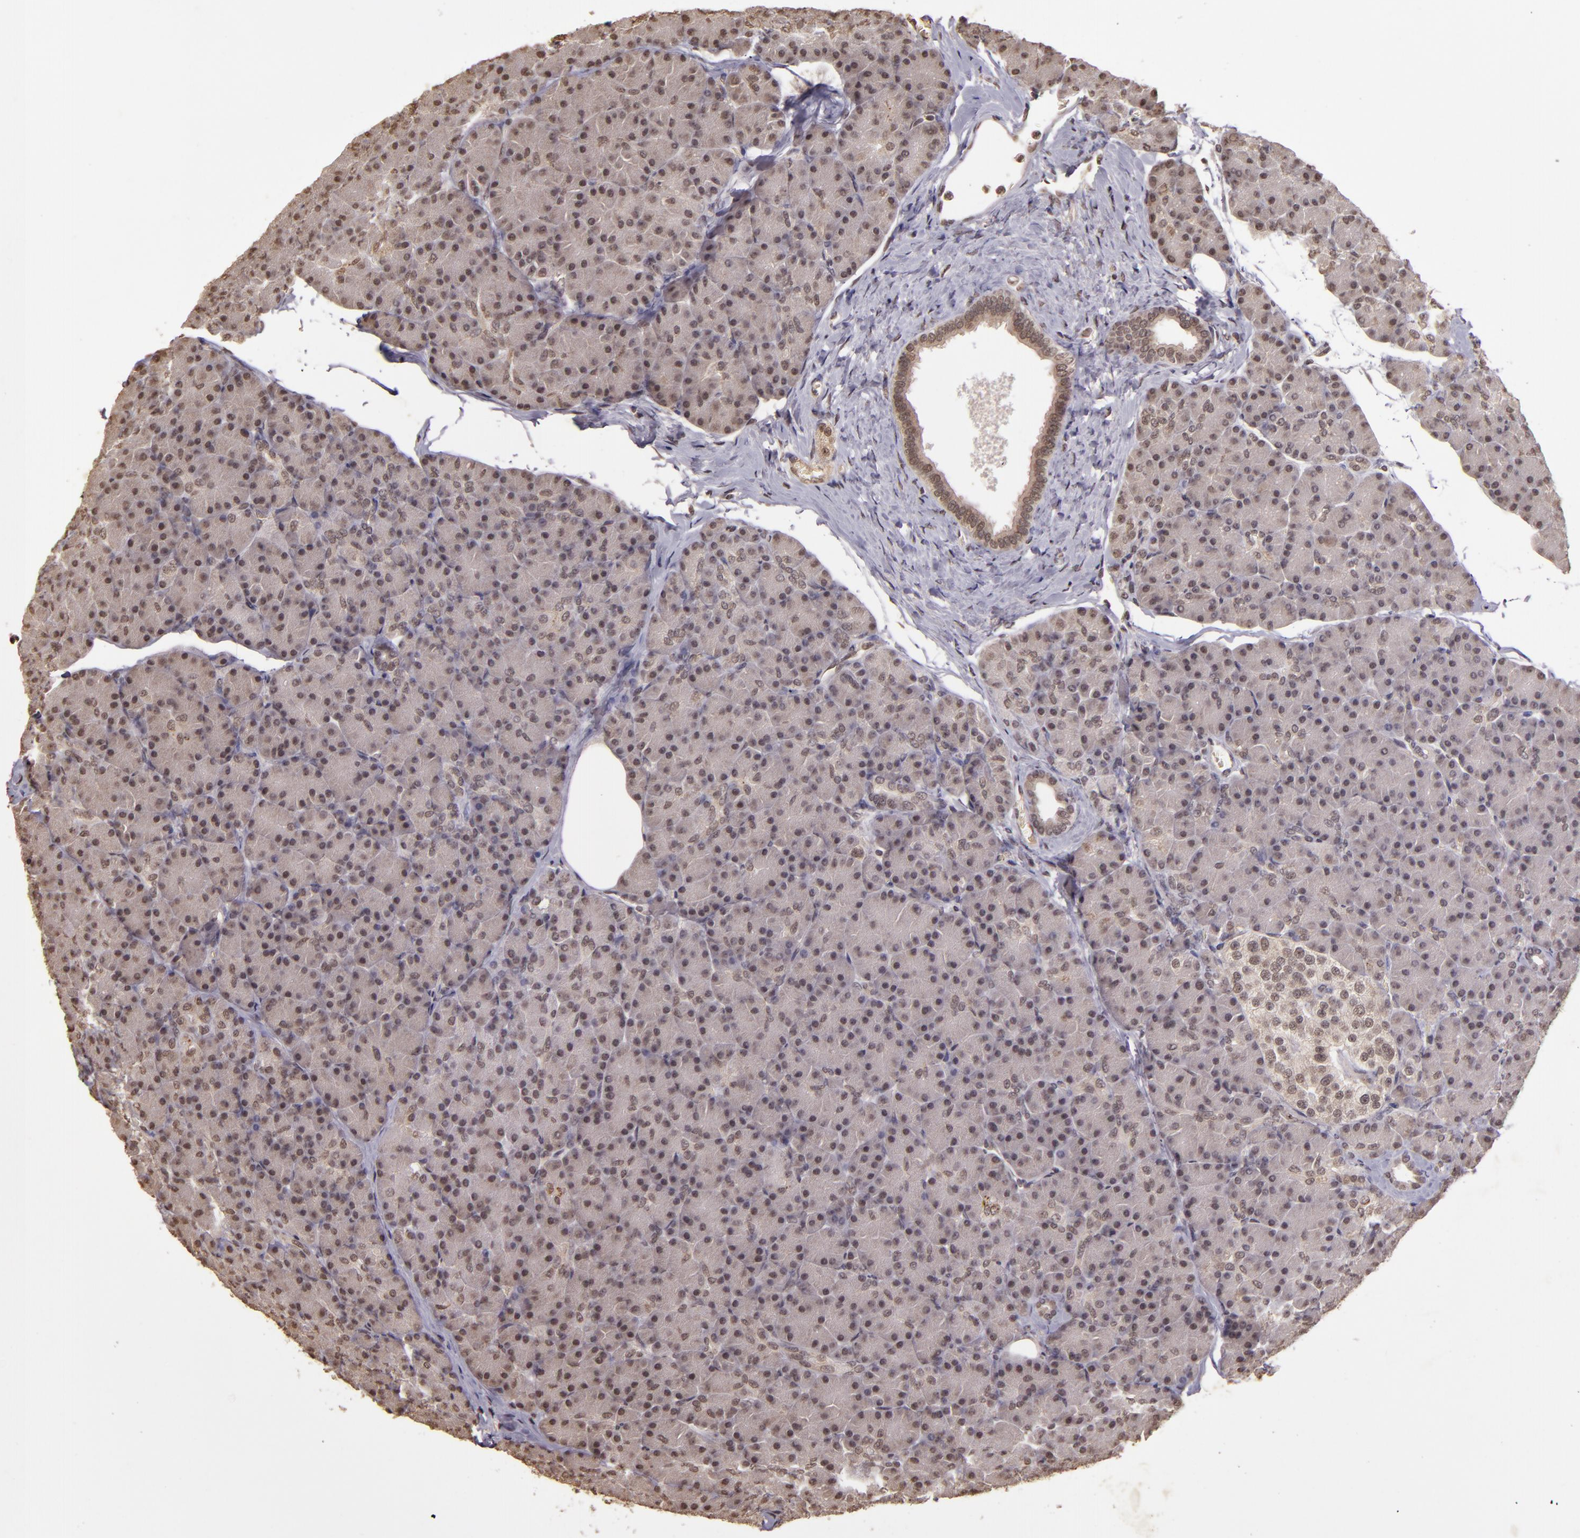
{"staining": {"intensity": "moderate", "quantity": ">75%", "location": "cytoplasmic/membranous,nuclear"}, "tissue": "pancreas", "cell_type": "Exocrine glandular cells", "image_type": "normal", "snomed": [{"axis": "morphology", "description": "Normal tissue, NOS"}, {"axis": "topography", "description": "Pancreas"}], "caption": "Pancreas stained for a protein (brown) reveals moderate cytoplasmic/membranous,nuclear positive positivity in about >75% of exocrine glandular cells.", "gene": "CUL1", "patient": {"sex": "female", "age": 43}}